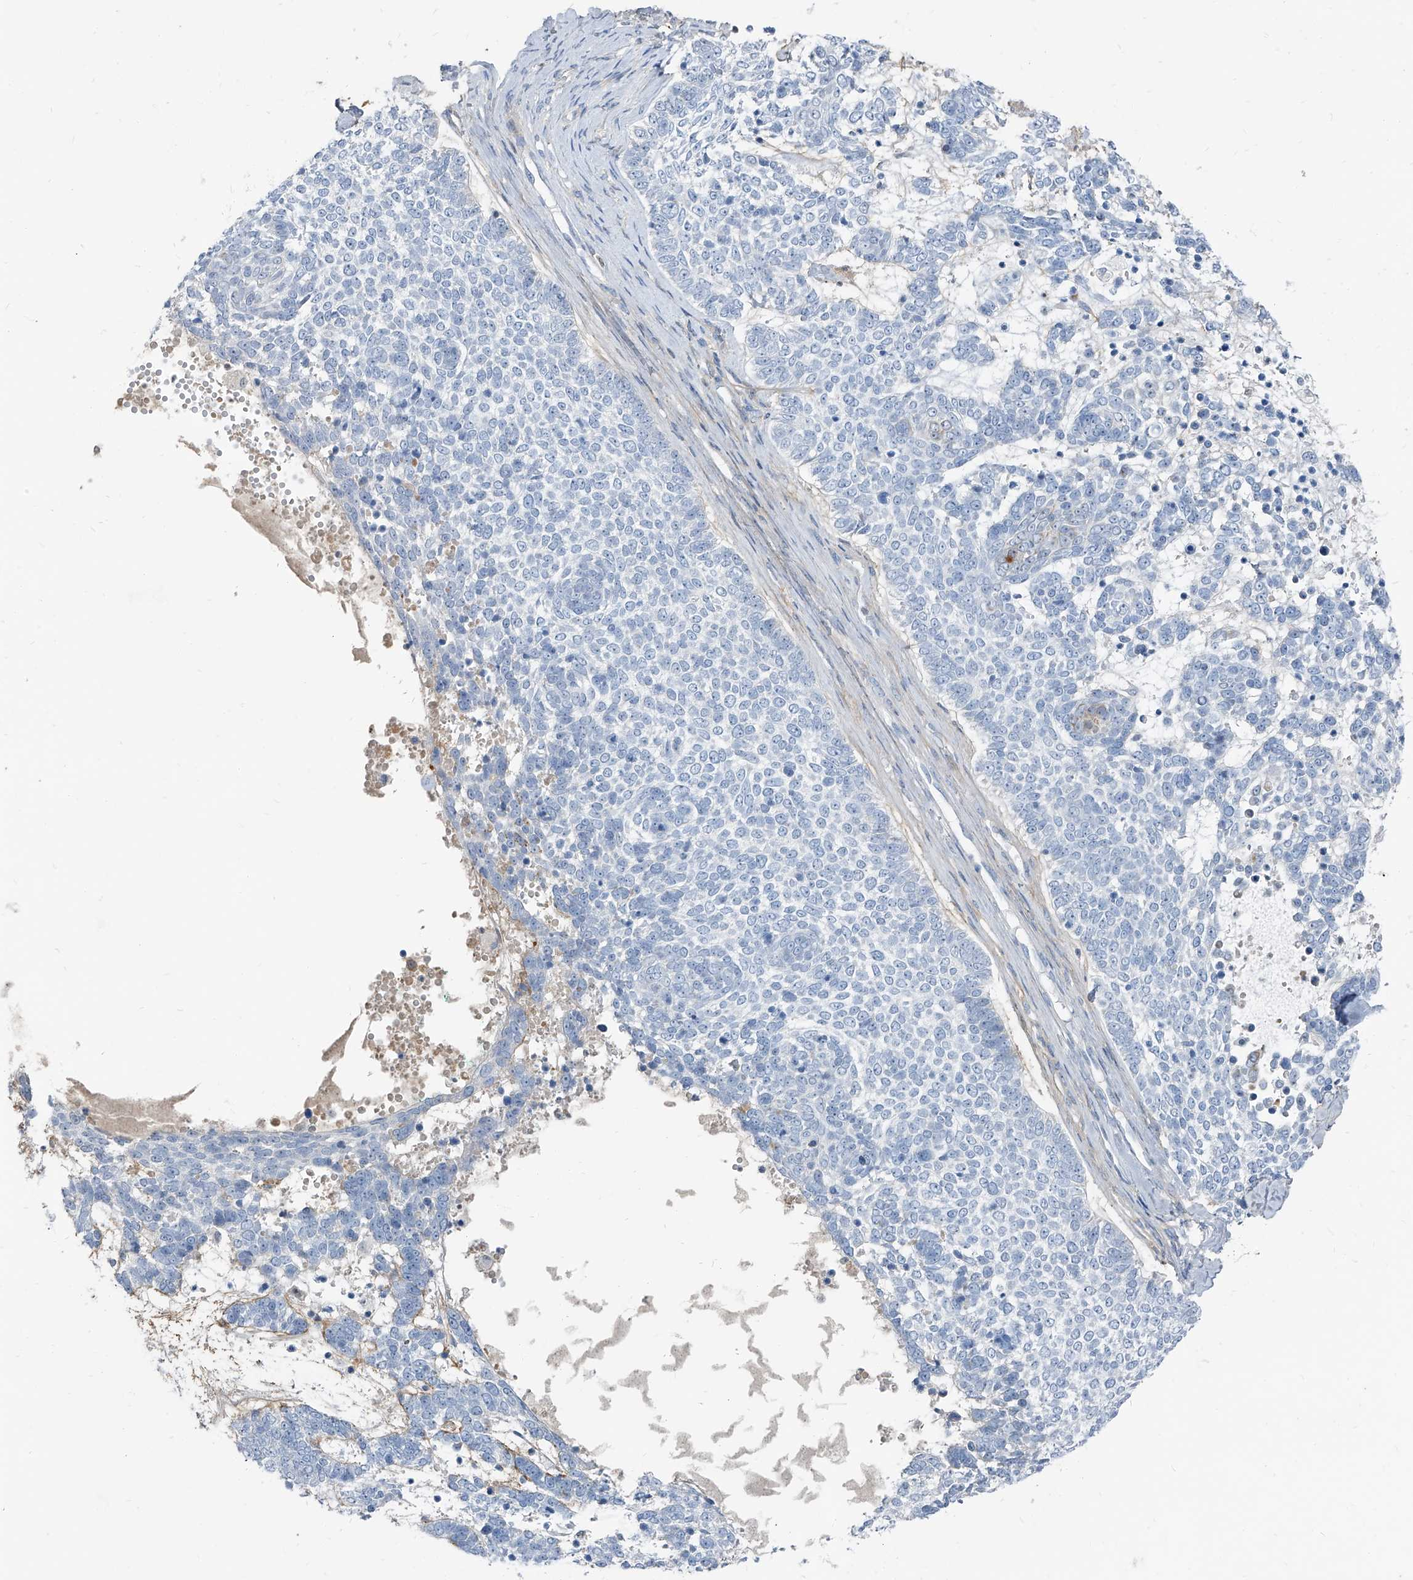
{"staining": {"intensity": "negative", "quantity": "none", "location": "none"}, "tissue": "skin cancer", "cell_type": "Tumor cells", "image_type": "cancer", "snomed": [{"axis": "morphology", "description": "Basal cell carcinoma"}, {"axis": "topography", "description": "Skin"}], "caption": "This is a micrograph of IHC staining of skin basal cell carcinoma, which shows no expression in tumor cells. The staining was performed using DAB (3,3'-diaminobenzidine) to visualize the protein expression in brown, while the nuclei were stained in blue with hematoxylin (Magnification: 20x).", "gene": "HOXA3", "patient": {"sex": "female", "age": 81}}